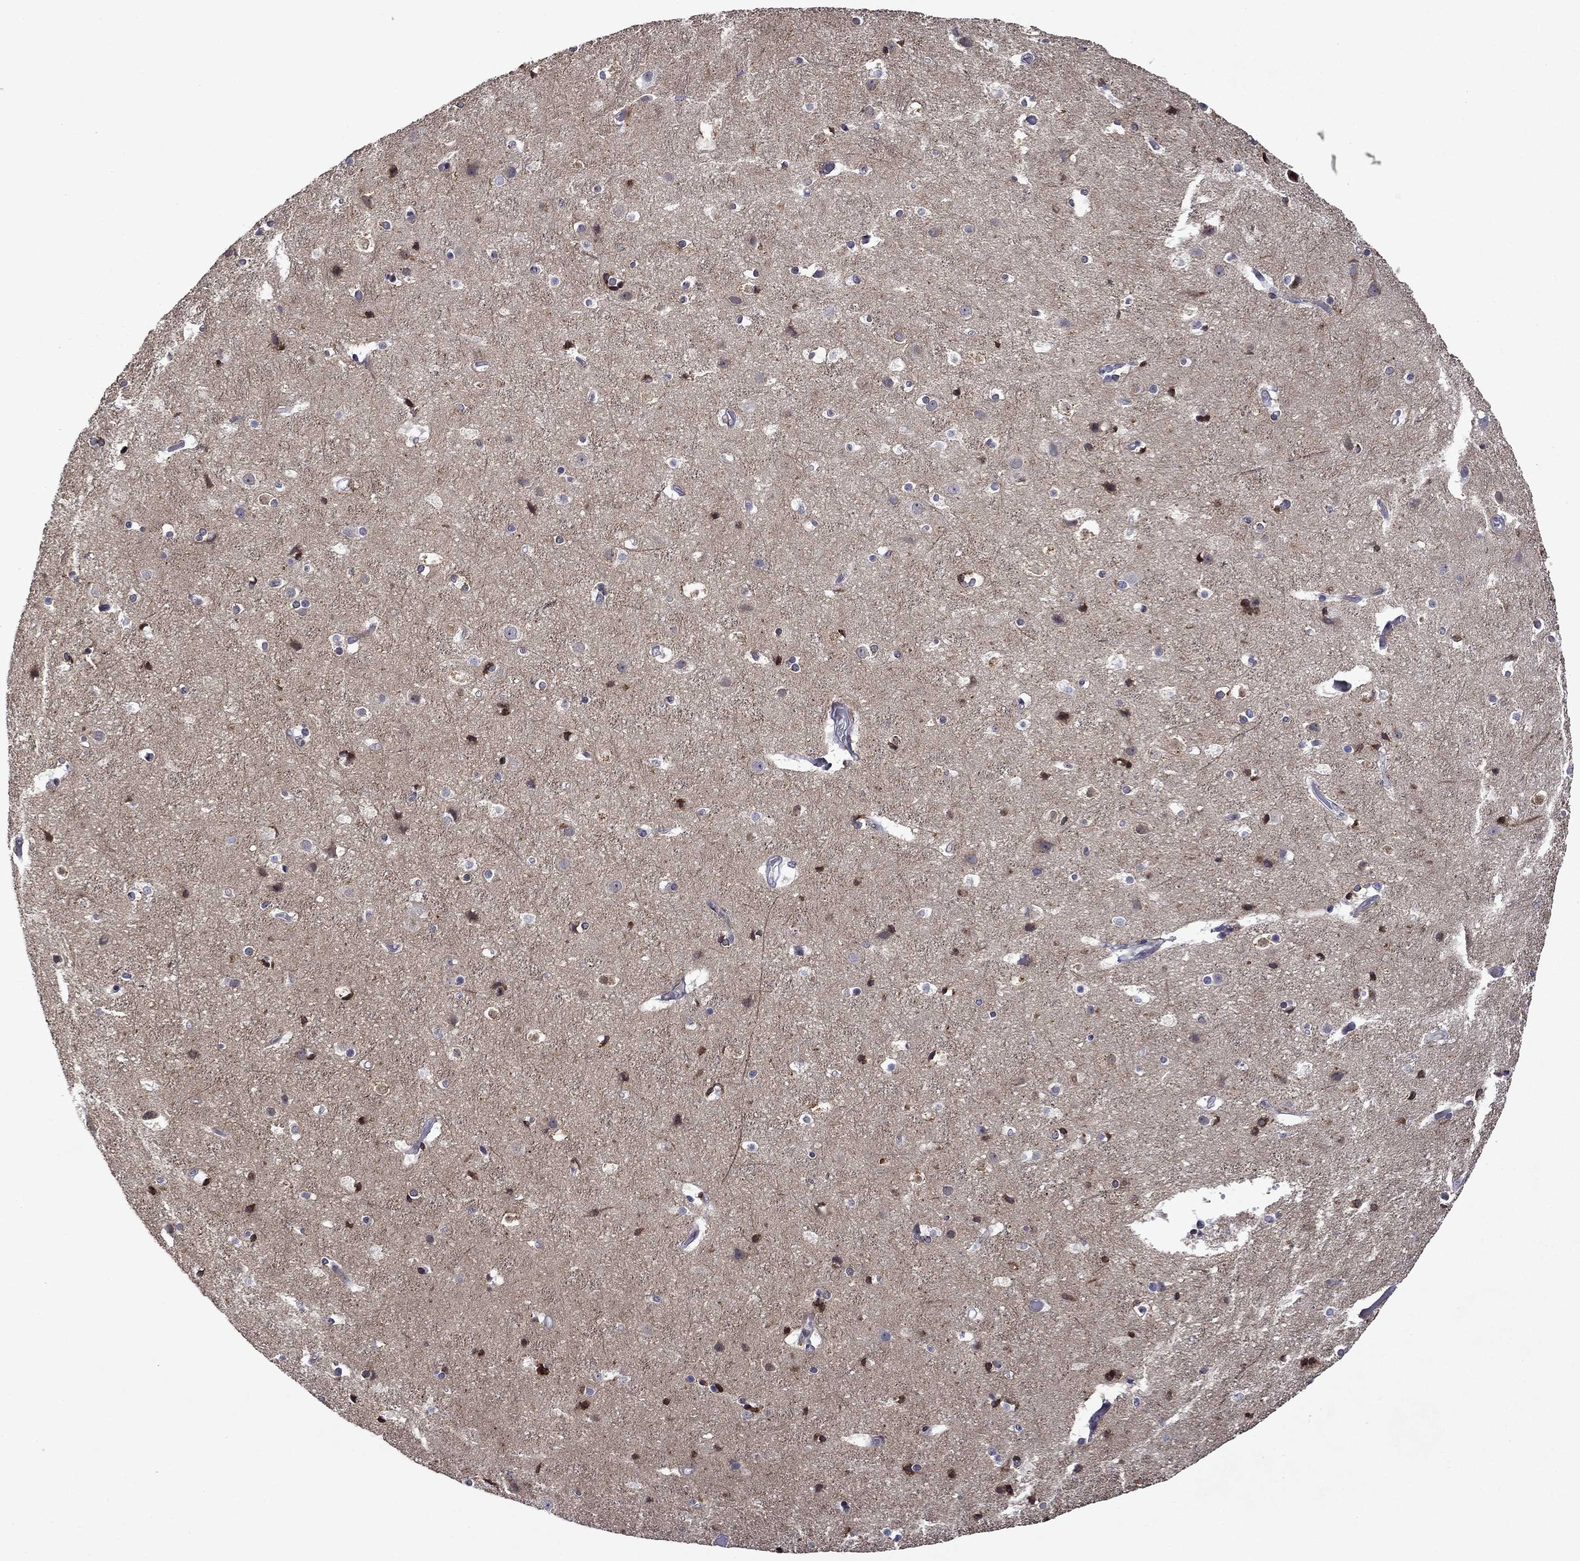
{"staining": {"intensity": "negative", "quantity": "none", "location": "none"}, "tissue": "cerebral cortex", "cell_type": "Endothelial cells", "image_type": "normal", "snomed": [{"axis": "morphology", "description": "Normal tissue, NOS"}, {"axis": "topography", "description": "Cerebral cortex"}], "caption": "IHC photomicrograph of unremarkable cerebral cortex stained for a protein (brown), which shows no staining in endothelial cells. (DAB (3,3'-diaminobenzidine) IHC visualized using brightfield microscopy, high magnification).", "gene": "B3GAT1", "patient": {"sex": "female", "age": 52}}